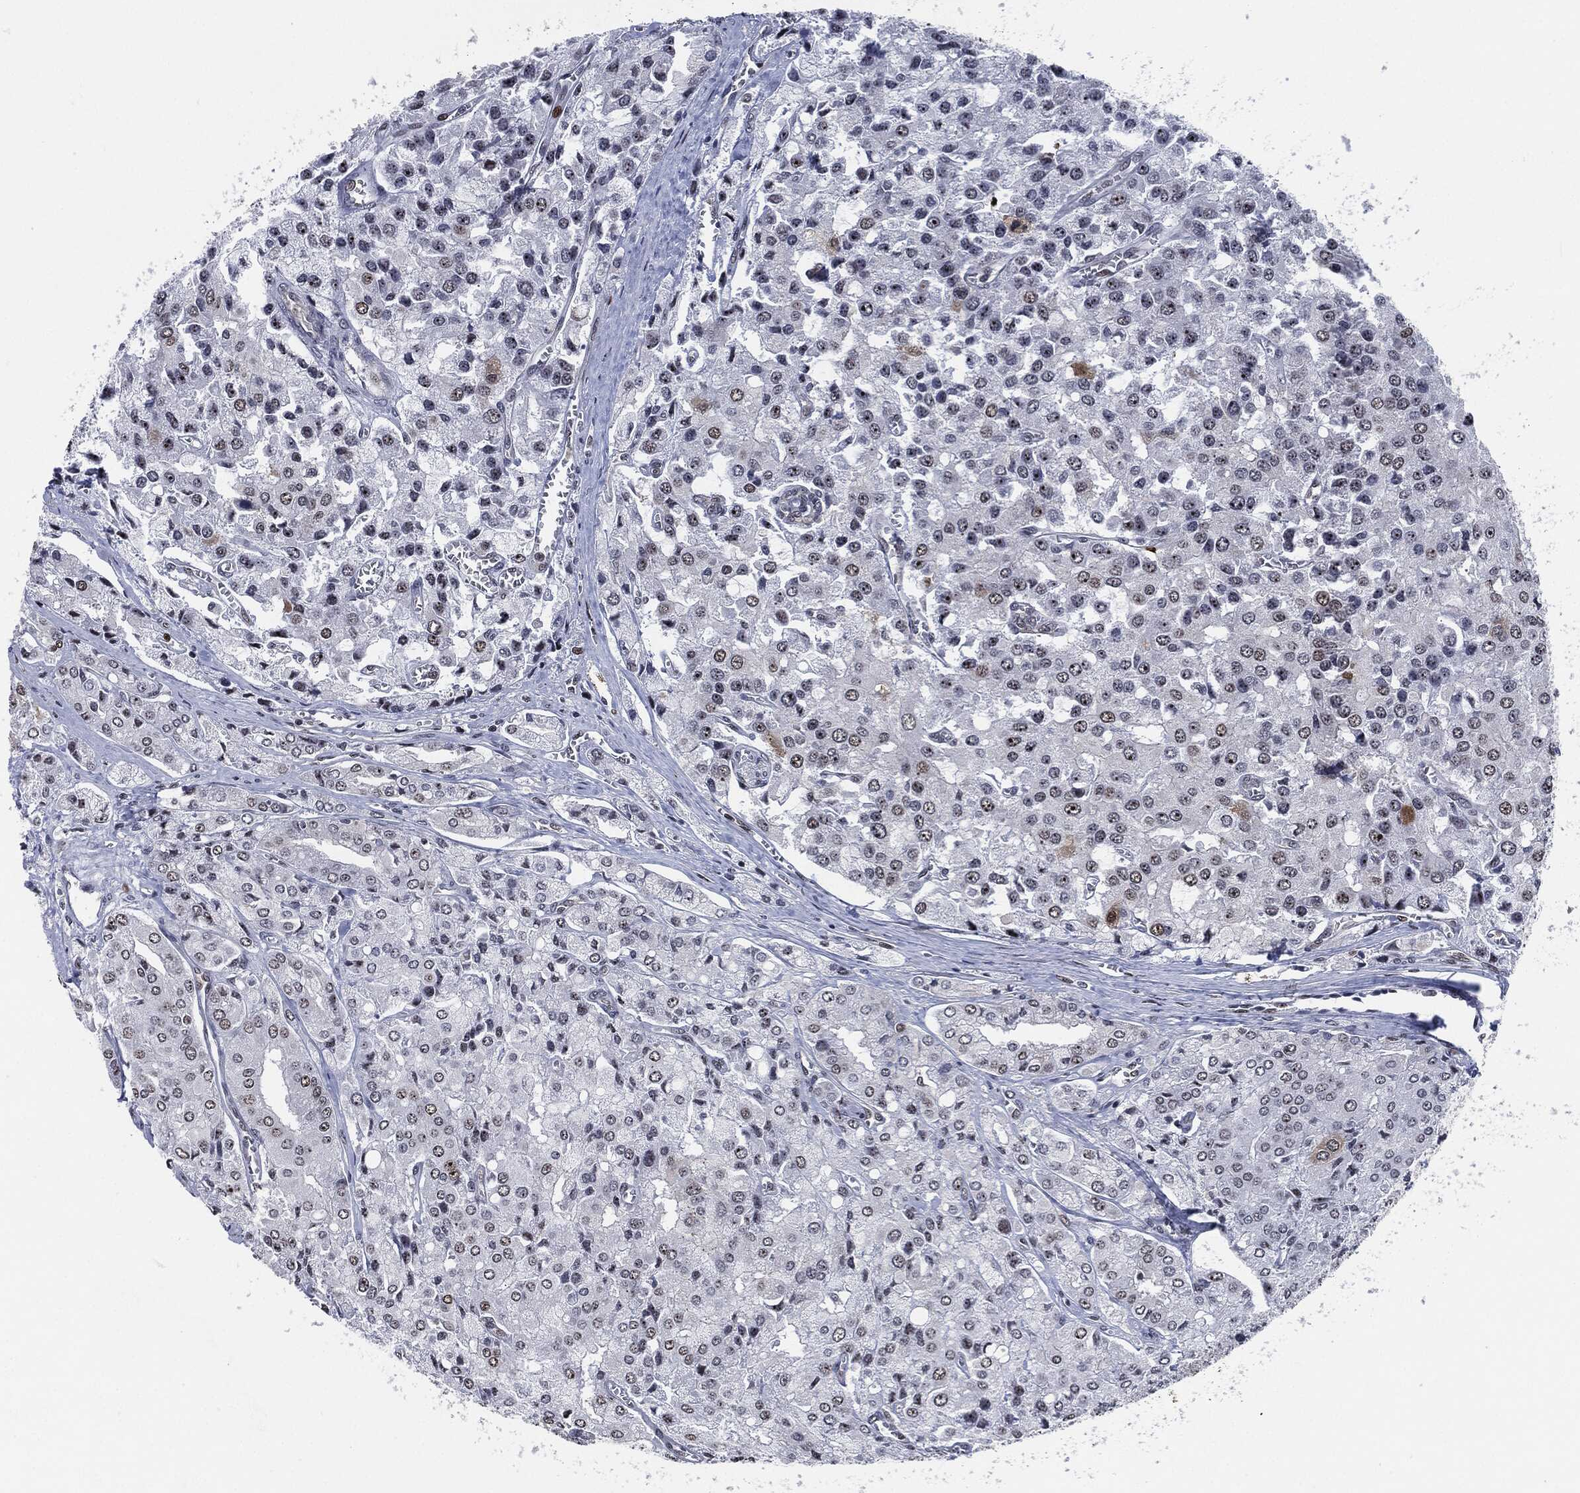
{"staining": {"intensity": "negative", "quantity": "none", "location": "none"}, "tissue": "prostate cancer", "cell_type": "Tumor cells", "image_type": "cancer", "snomed": [{"axis": "morphology", "description": "Adenocarcinoma, NOS"}, {"axis": "topography", "description": "Prostate and seminal vesicle, NOS"}, {"axis": "topography", "description": "Prostate"}], "caption": "High magnification brightfield microscopy of prostate cancer (adenocarcinoma) stained with DAB (brown) and counterstained with hematoxylin (blue): tumor cells show no significant staining.", "gene": "AKT2", "patient": {"sex": "male", "age": 67}}